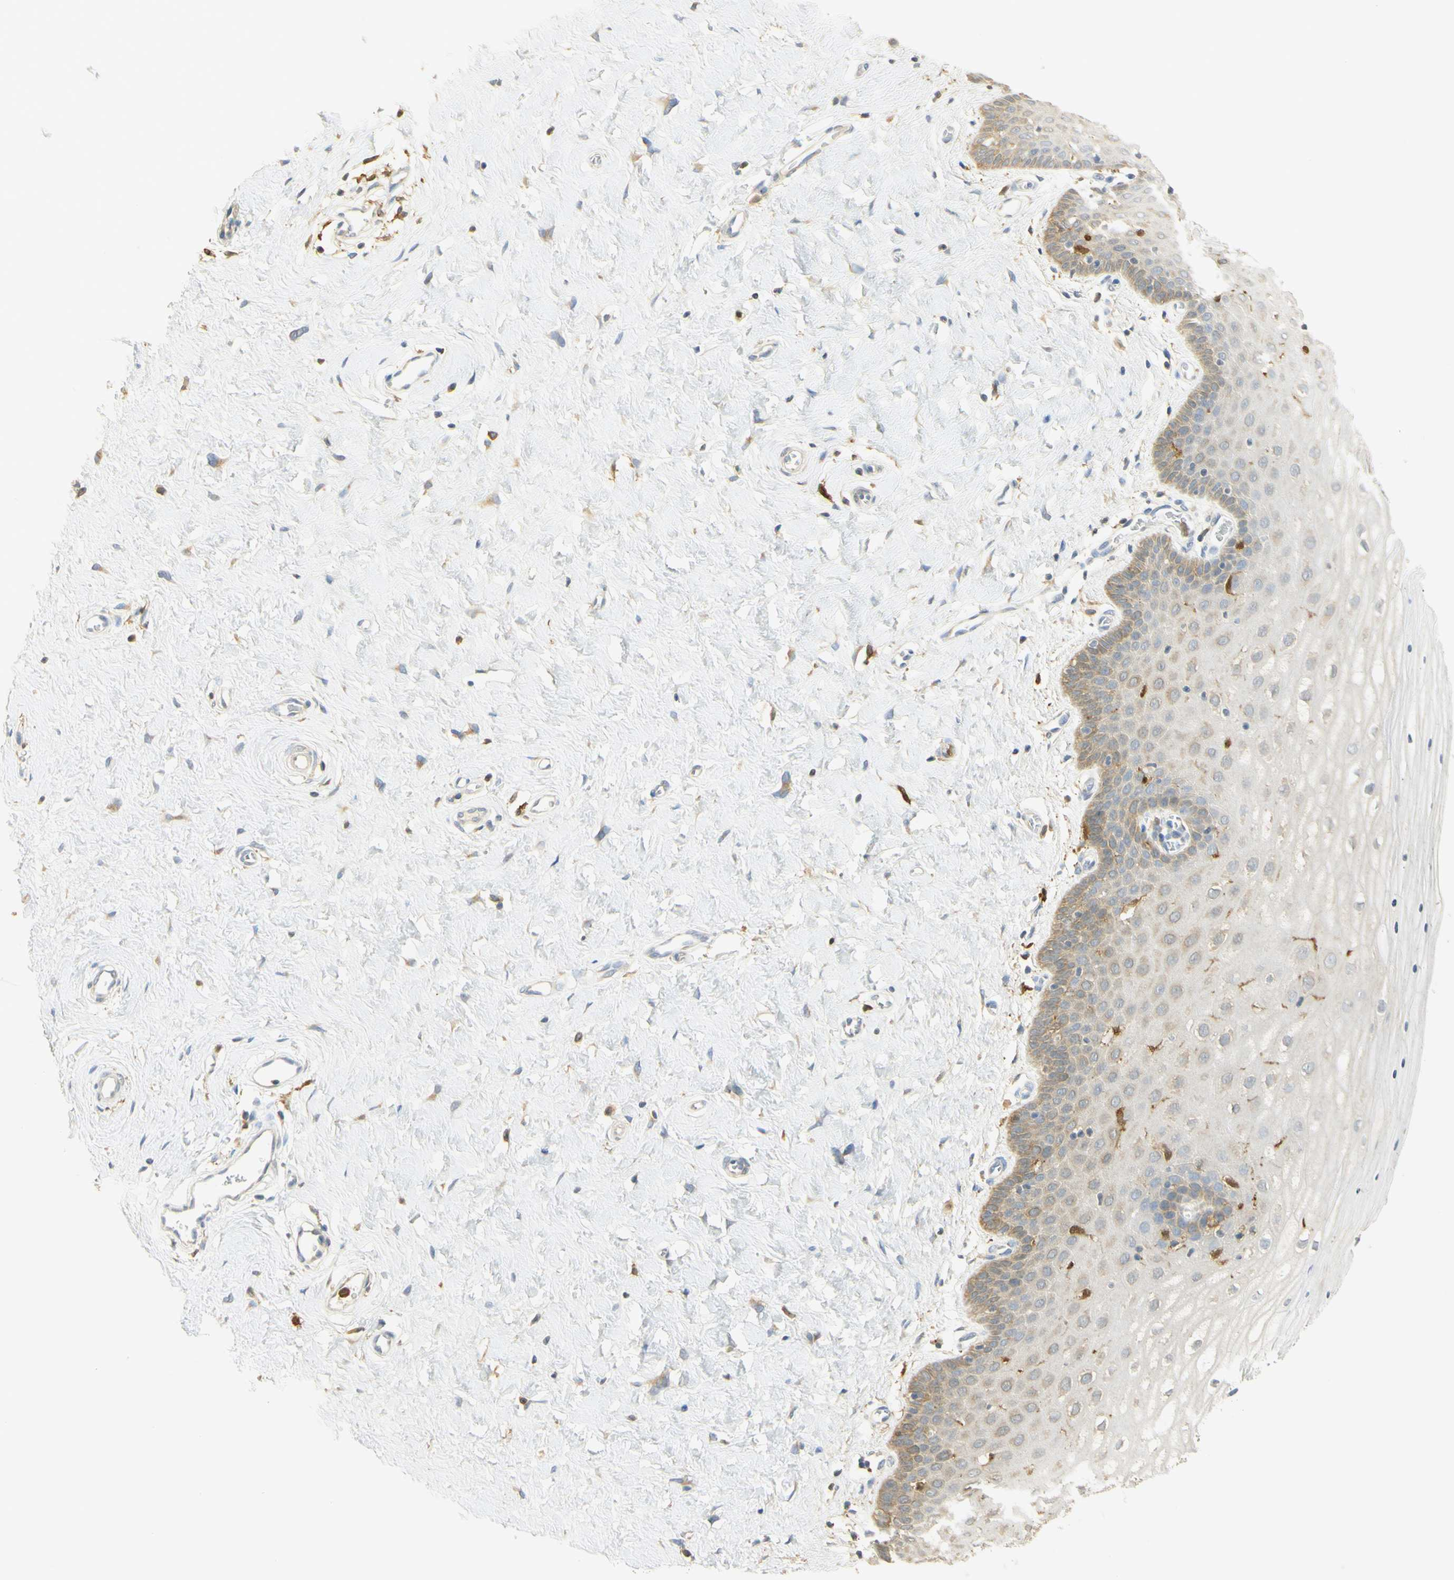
{"staining": {"intensity": "moderate", "quantity": ">75%", "location": "cytoplasmic/membranous"}, "tissue": "cervix", "cell_type": "Glandular cells", "image_type": "normal", "snomed": [{"axis": "morphology", "description": "Normal tissue, NOS"}, {"axis": "topography", "description": "Cervix"}], "caption": "Immunohistochemistry (DAB (3,3'-diaminobenzidine)) staining of benign cervix reveals moderate cytoplasmic/membranous protein expression in approximately >75% of glandular cells.", "gene": "PAK1", "patient": {"sex": "female", "age": 55}}